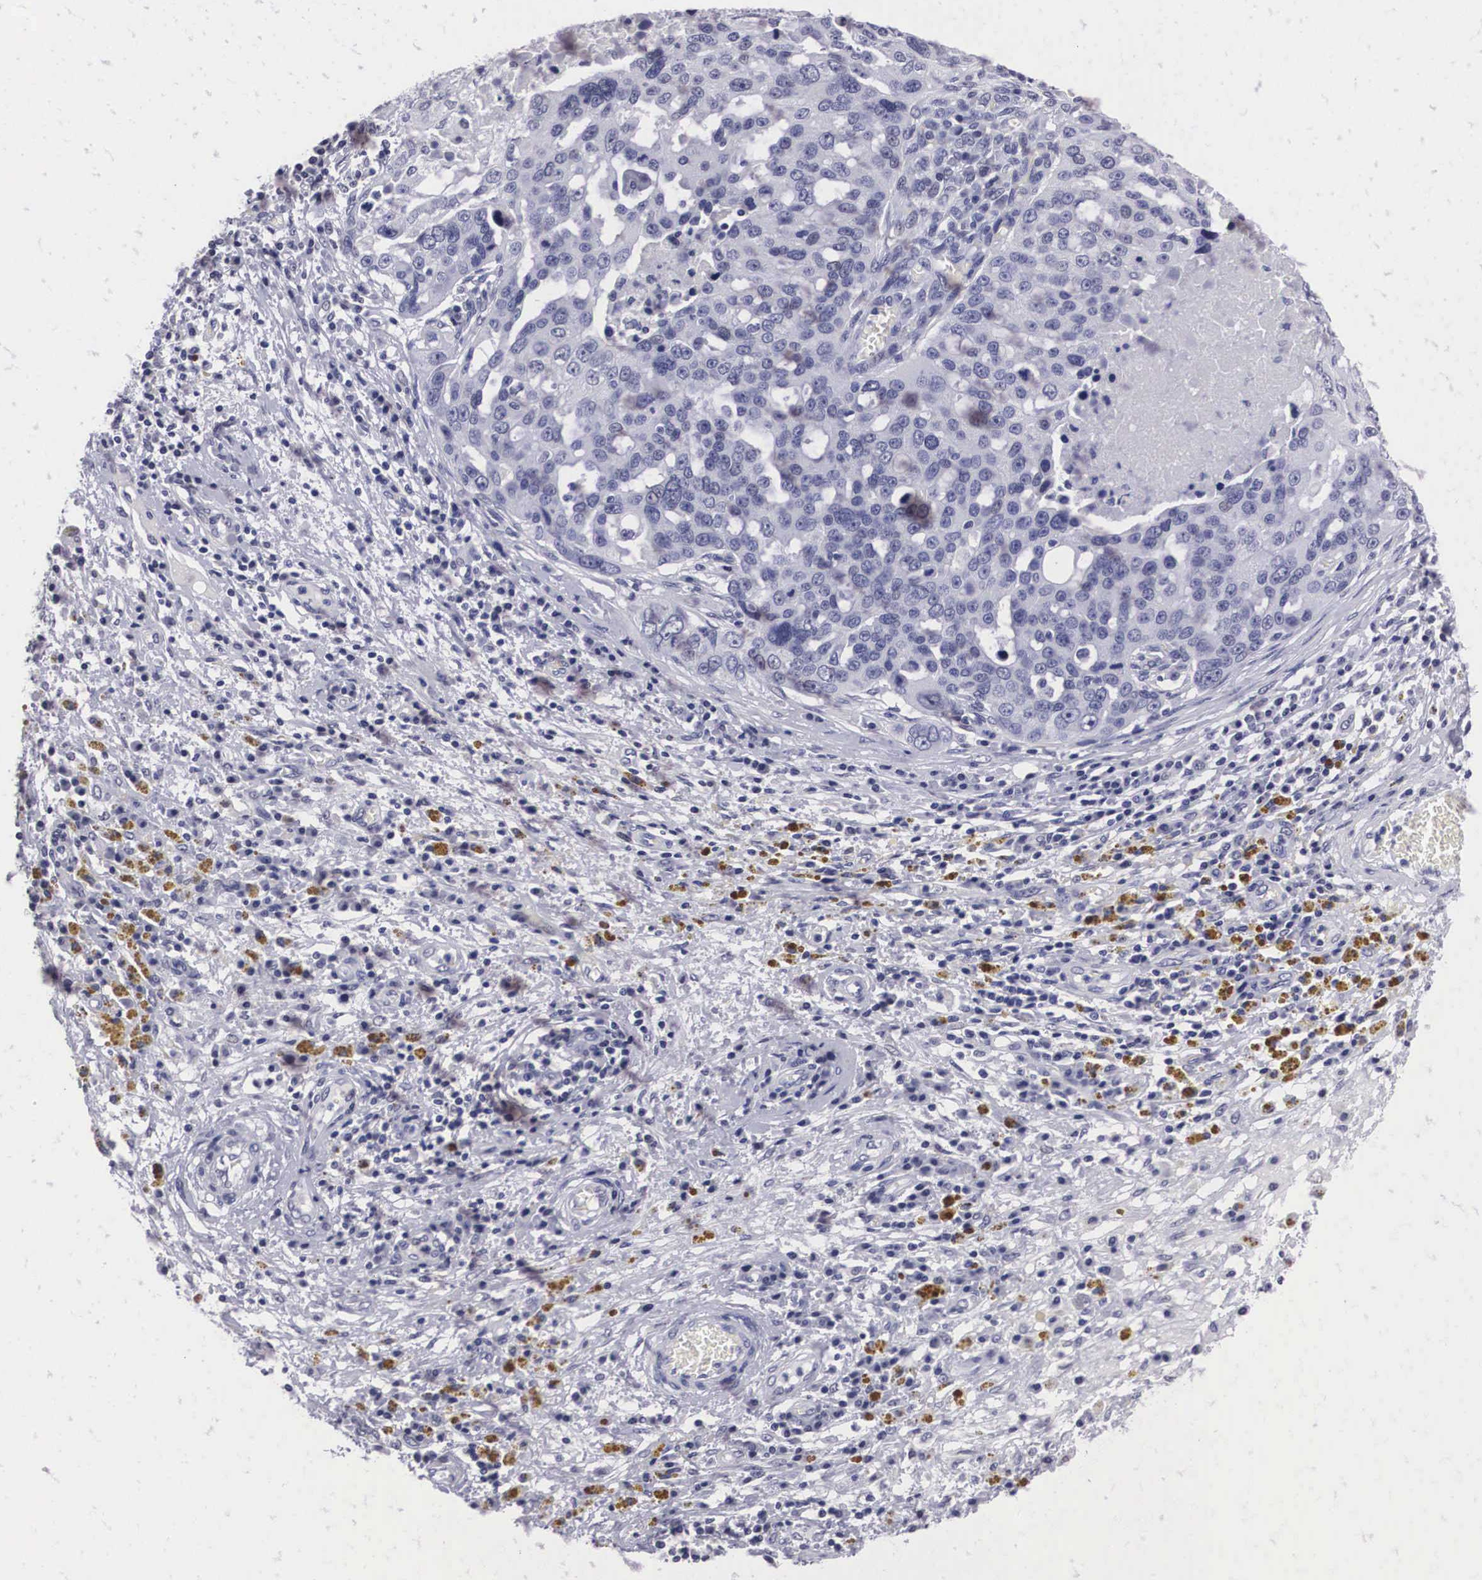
{"staining": {"intensity": "negative", "quantity": "none", "location": "none"}, "tissue": "ovarian cancer", "cell_type": "Tumor cells", "image_type": "cancer", "snomed": [{"axis": "morphology", "description": "Carcinoma, endometroid"}, {"axis": "topography", "description": "Ovary"}], "caption": "DAB (3,3'-diaminobenzidine) immunohistochemical staining of ovarian cancer demonstrates no significant positivity in tumor cells.", "gene": "C22orf31", "patient": {"sex": "female", "age": 75}}